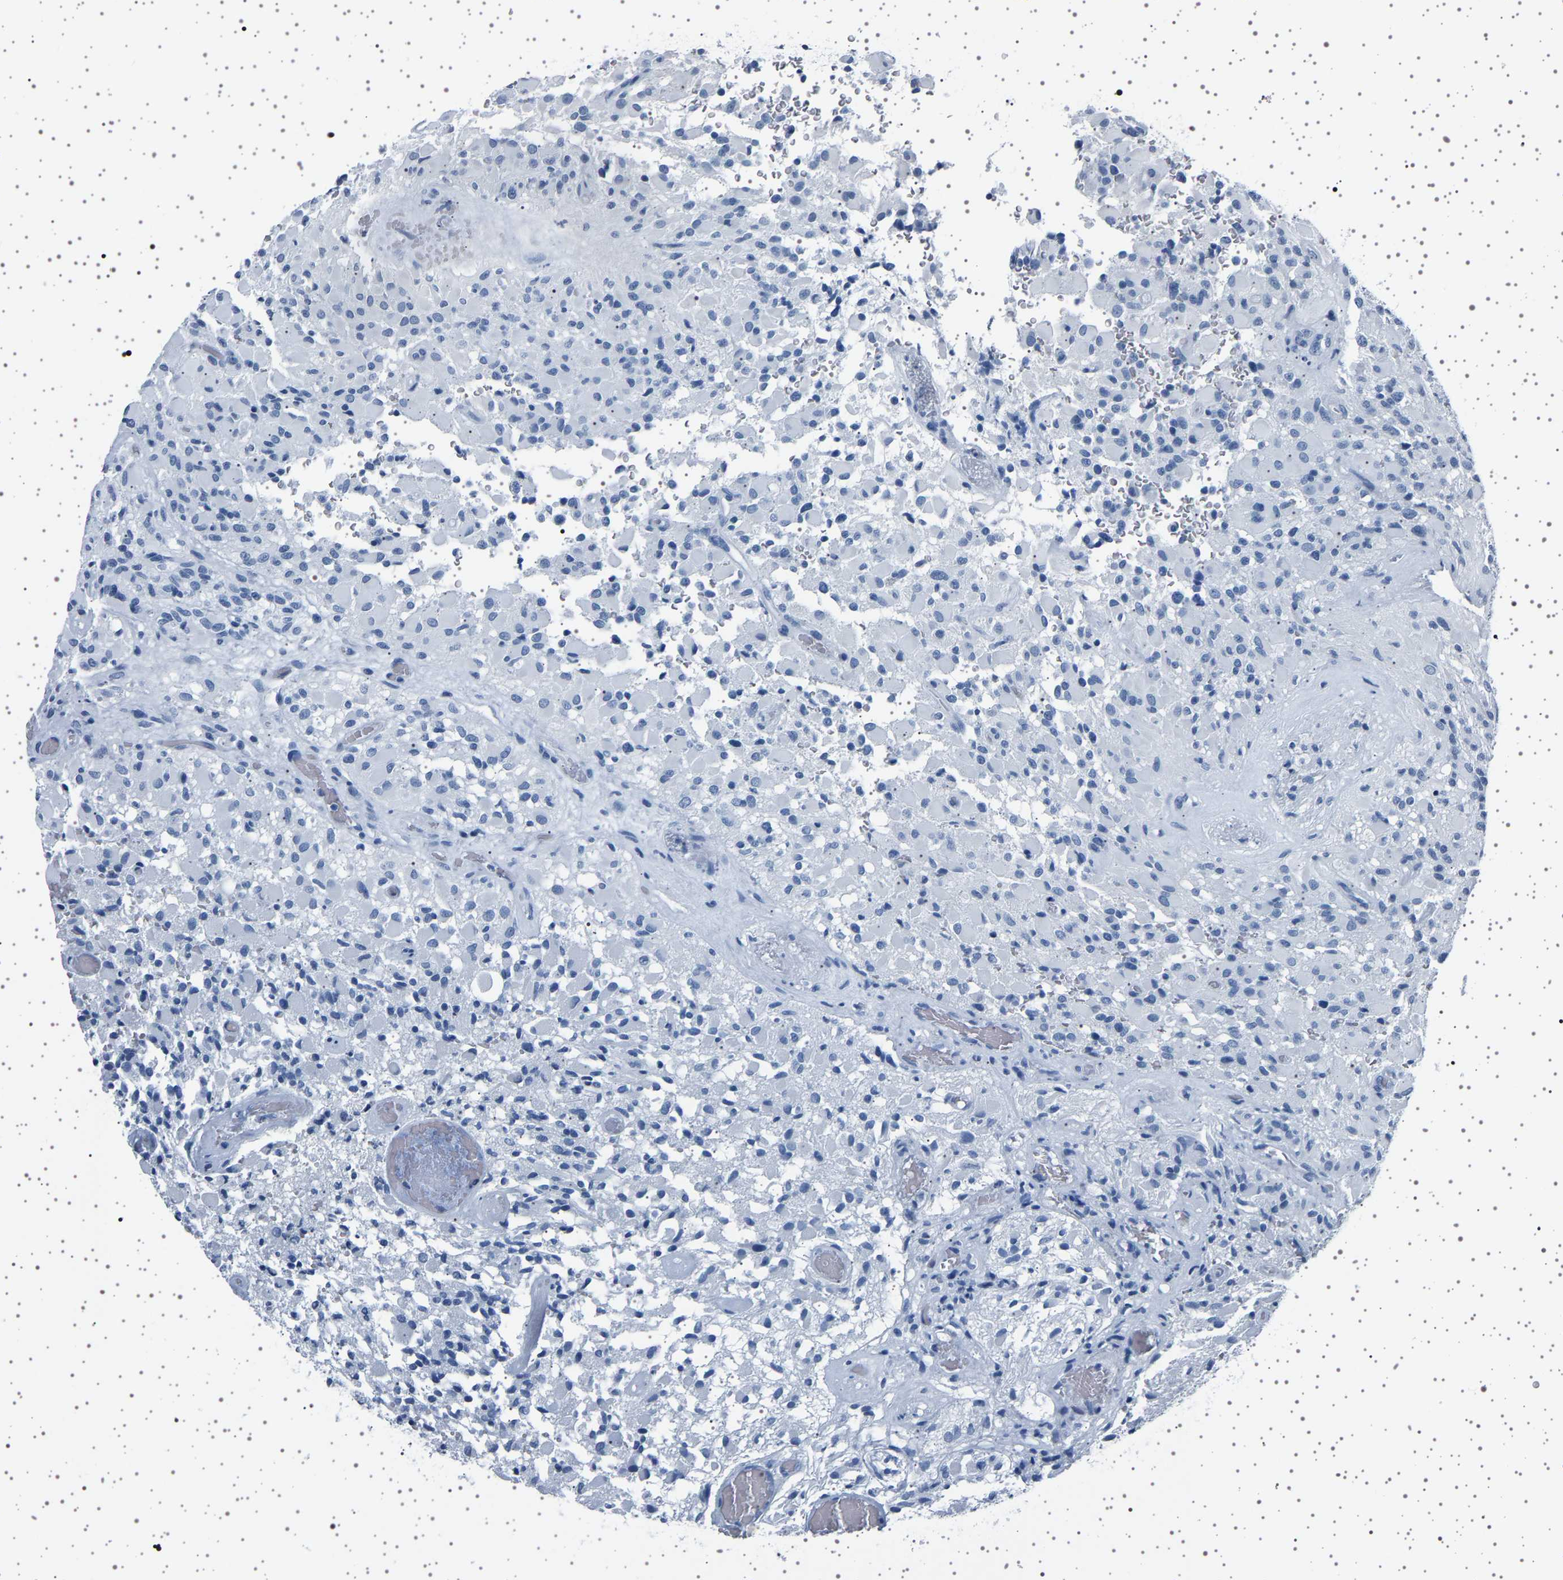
{"staining": {"intensity": "negative", "quantity": "none", "location": "none"}, "tissue": "glioma", "cell_type": "Tumor cells", "image_type": "cancer", "snomed": [{"axis": "morphology", "description": "Glioma, malignant, High grade"}, {"axis": "topography", "description": "Brain"}], "caption": "The immunohistochemistry micrograph has no significant positivity in tumor cells of malignant high-grade glioma tissue. The staining is performed using DAB brown chromogen with nuclei counter-stained in using hematoxylin.", "gene": "TFF3", "patient": {"sex": "male", "age": 71}}